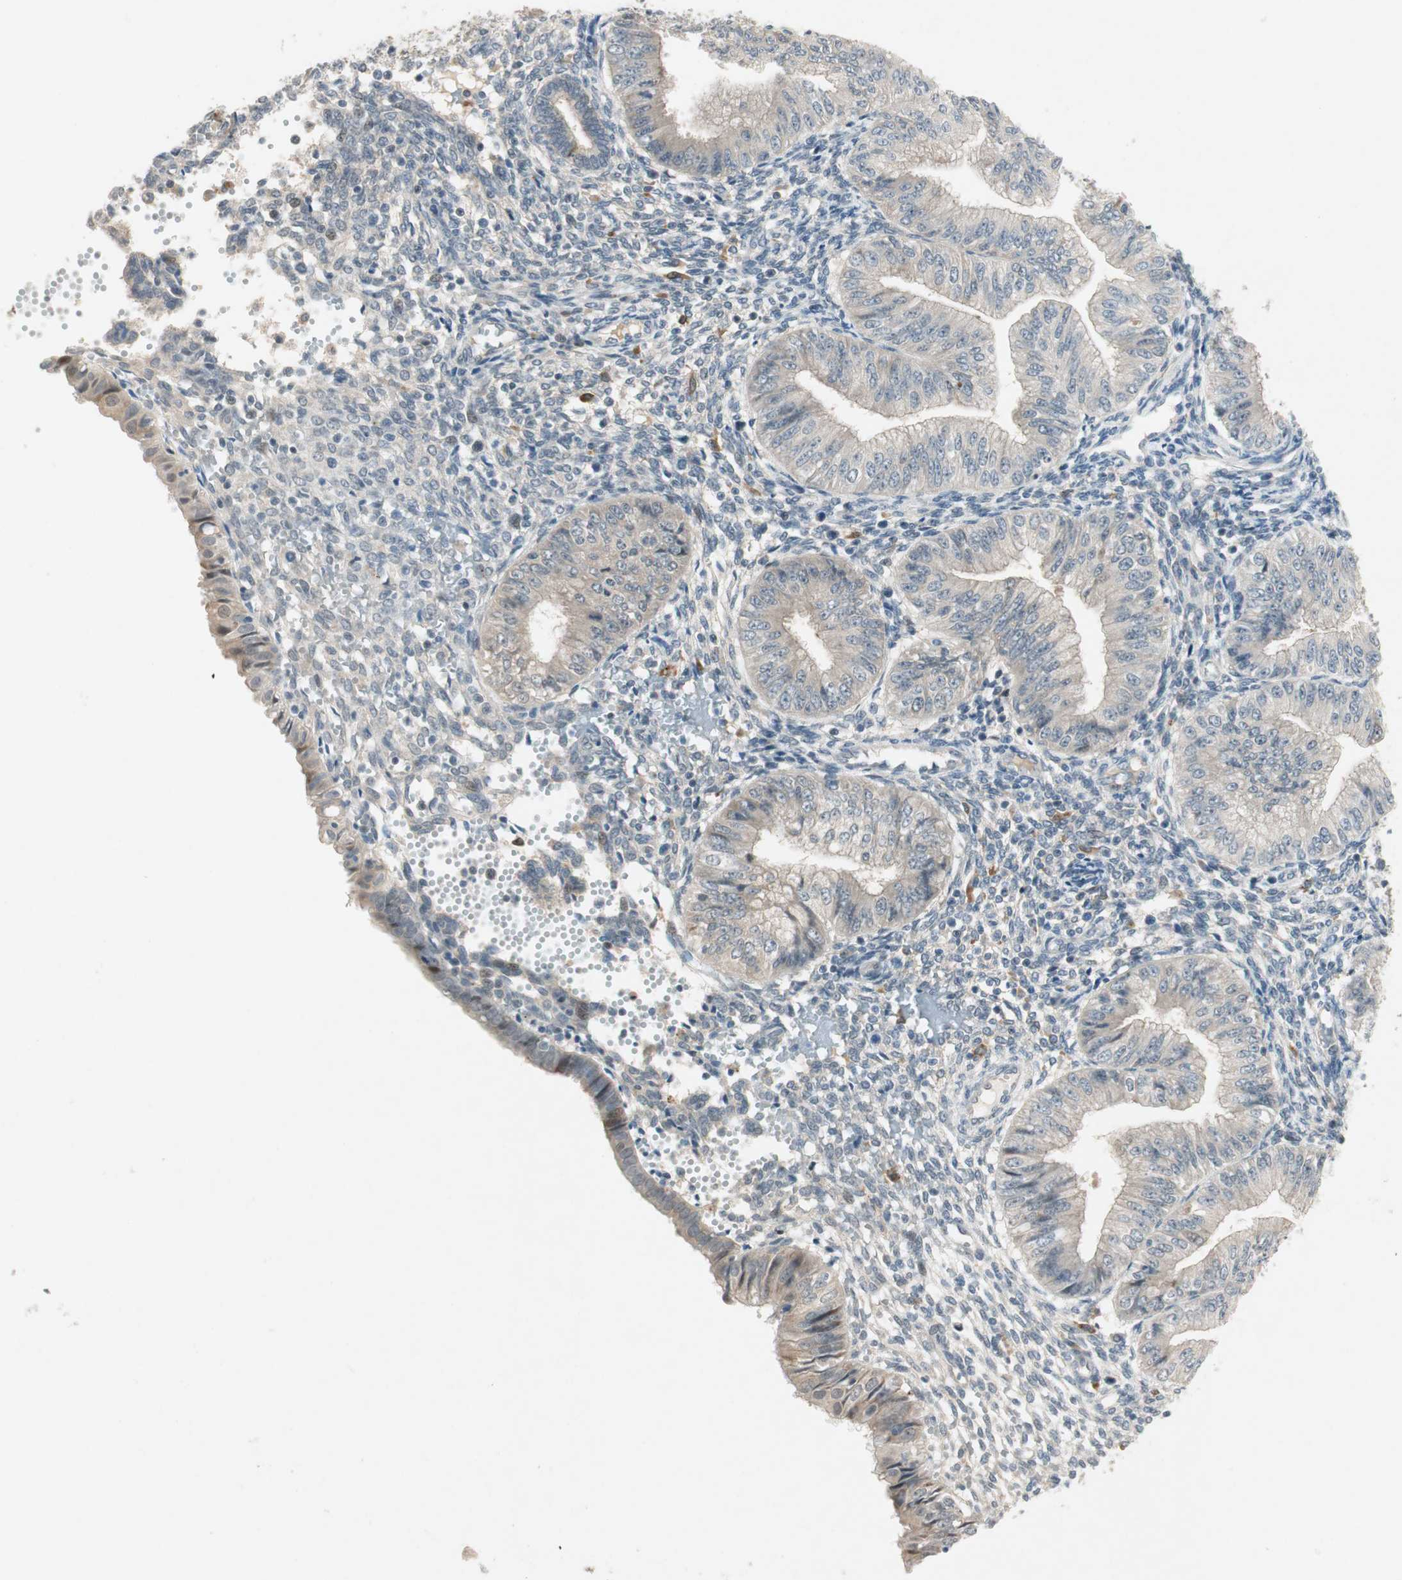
{"staining": {"intensity": "weak", "quantity": "25%-75%", "location": "cytoplasmic/membranous"}, "tissue": "endometrial cancer", "cell_type": "Tumor cells", "image_type": "cancer", "snomed": [{"axis": "morphology", "description": "Normal tissue, NOS"}, {"axis": "morphology", "description": "Adenocarcinoma, NOS"}, {"axis": "topography", "description": "Endometrium"}], "caption": "There is low levels of weak cytoplasmic/membranous expression in tumor cells of endometrial cancer, as demonstrated by immunohistochemical staining (brown color).", "gene": "RTL6", "patient": {"sex": "female", "age": 53}}